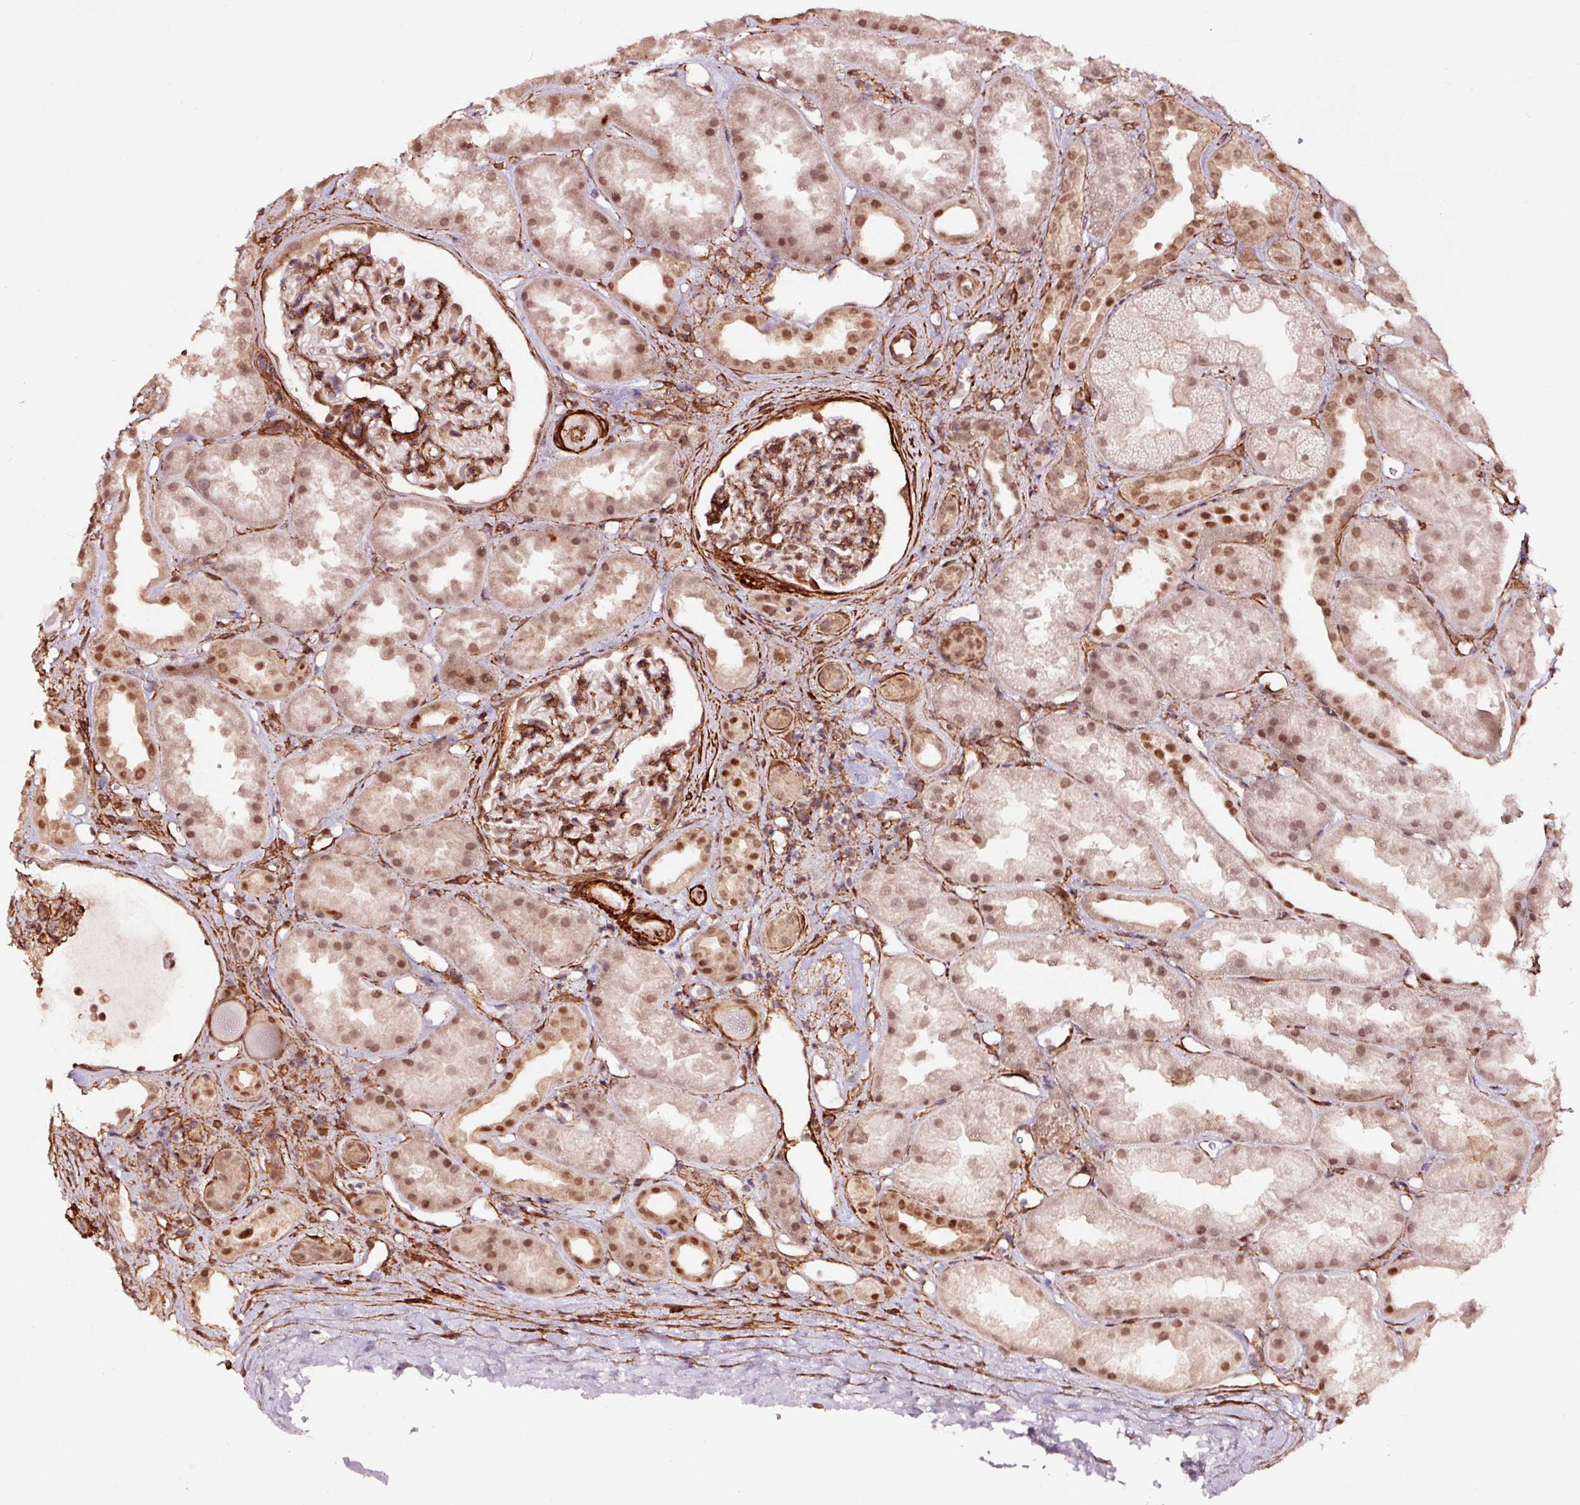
{"staining": {"intensity": "moderate", "quantity": "25%-75%", "location": "nuclear"}, "tissue": "kidney", "cell_type": "Cells in glomeruli", "image_type": "normal", "snomed": [{"axis": "morphology", "description": "Normal tissue, NOS"}, {"axis": "topography", "description": "Kidney"}], "caption": "Unremarkable kidney demonstrates moderate nuclear positivity in about 25%-75% of cells in glomeruli, visualized by immunohistochemistry. The staining was performed using DAB, with brown indicating positive protein expression. Nuclei are stained blue with hematoxylin.", "gene": "TPM1", "patient": {"sex": "male", "age": 61}}